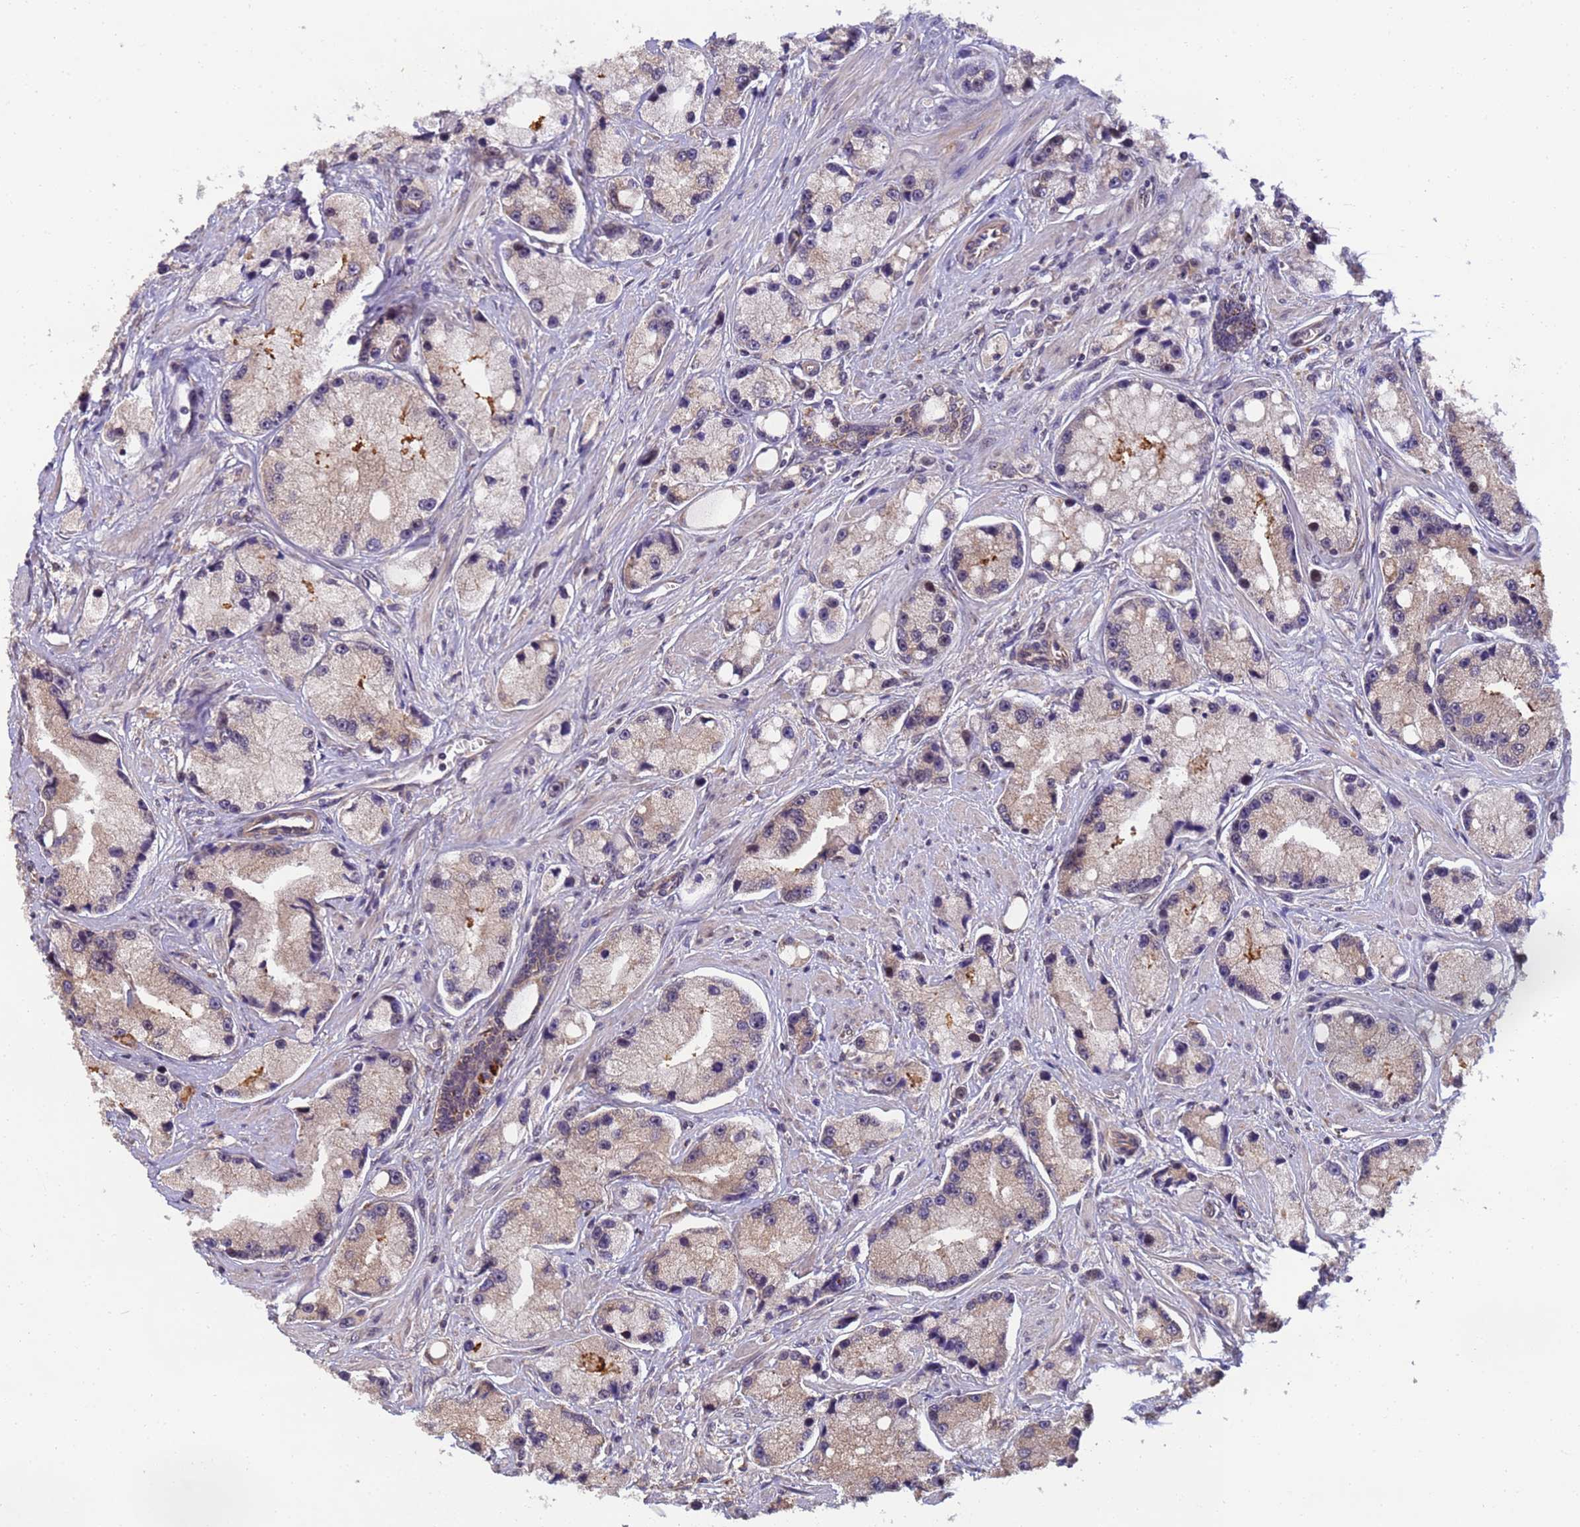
{"staining": {"intensity": "weak", "quantity": "<25%", "location": "cytoplasmic/membranous"}, "tissue": "prostate cancer", "cell_type": "Tumor cells", "image_type": "cancer", "snomed": [{"axis": "morphology", "description": "Adenocarcinoma, High grade"}, {"axis": "topography", "description": "Prostate"}], "caption": "Tumor cells show no significant expression in prostate high-grade adenocarcinoma. The staining was performed using DAB to visualize the protein expression in brown, while the nuclei were stained in blue with hematoxylin (Magnification: 20x).", "gene": "RAPGEF3", "patient": {"sex": "male", "age": 74}}